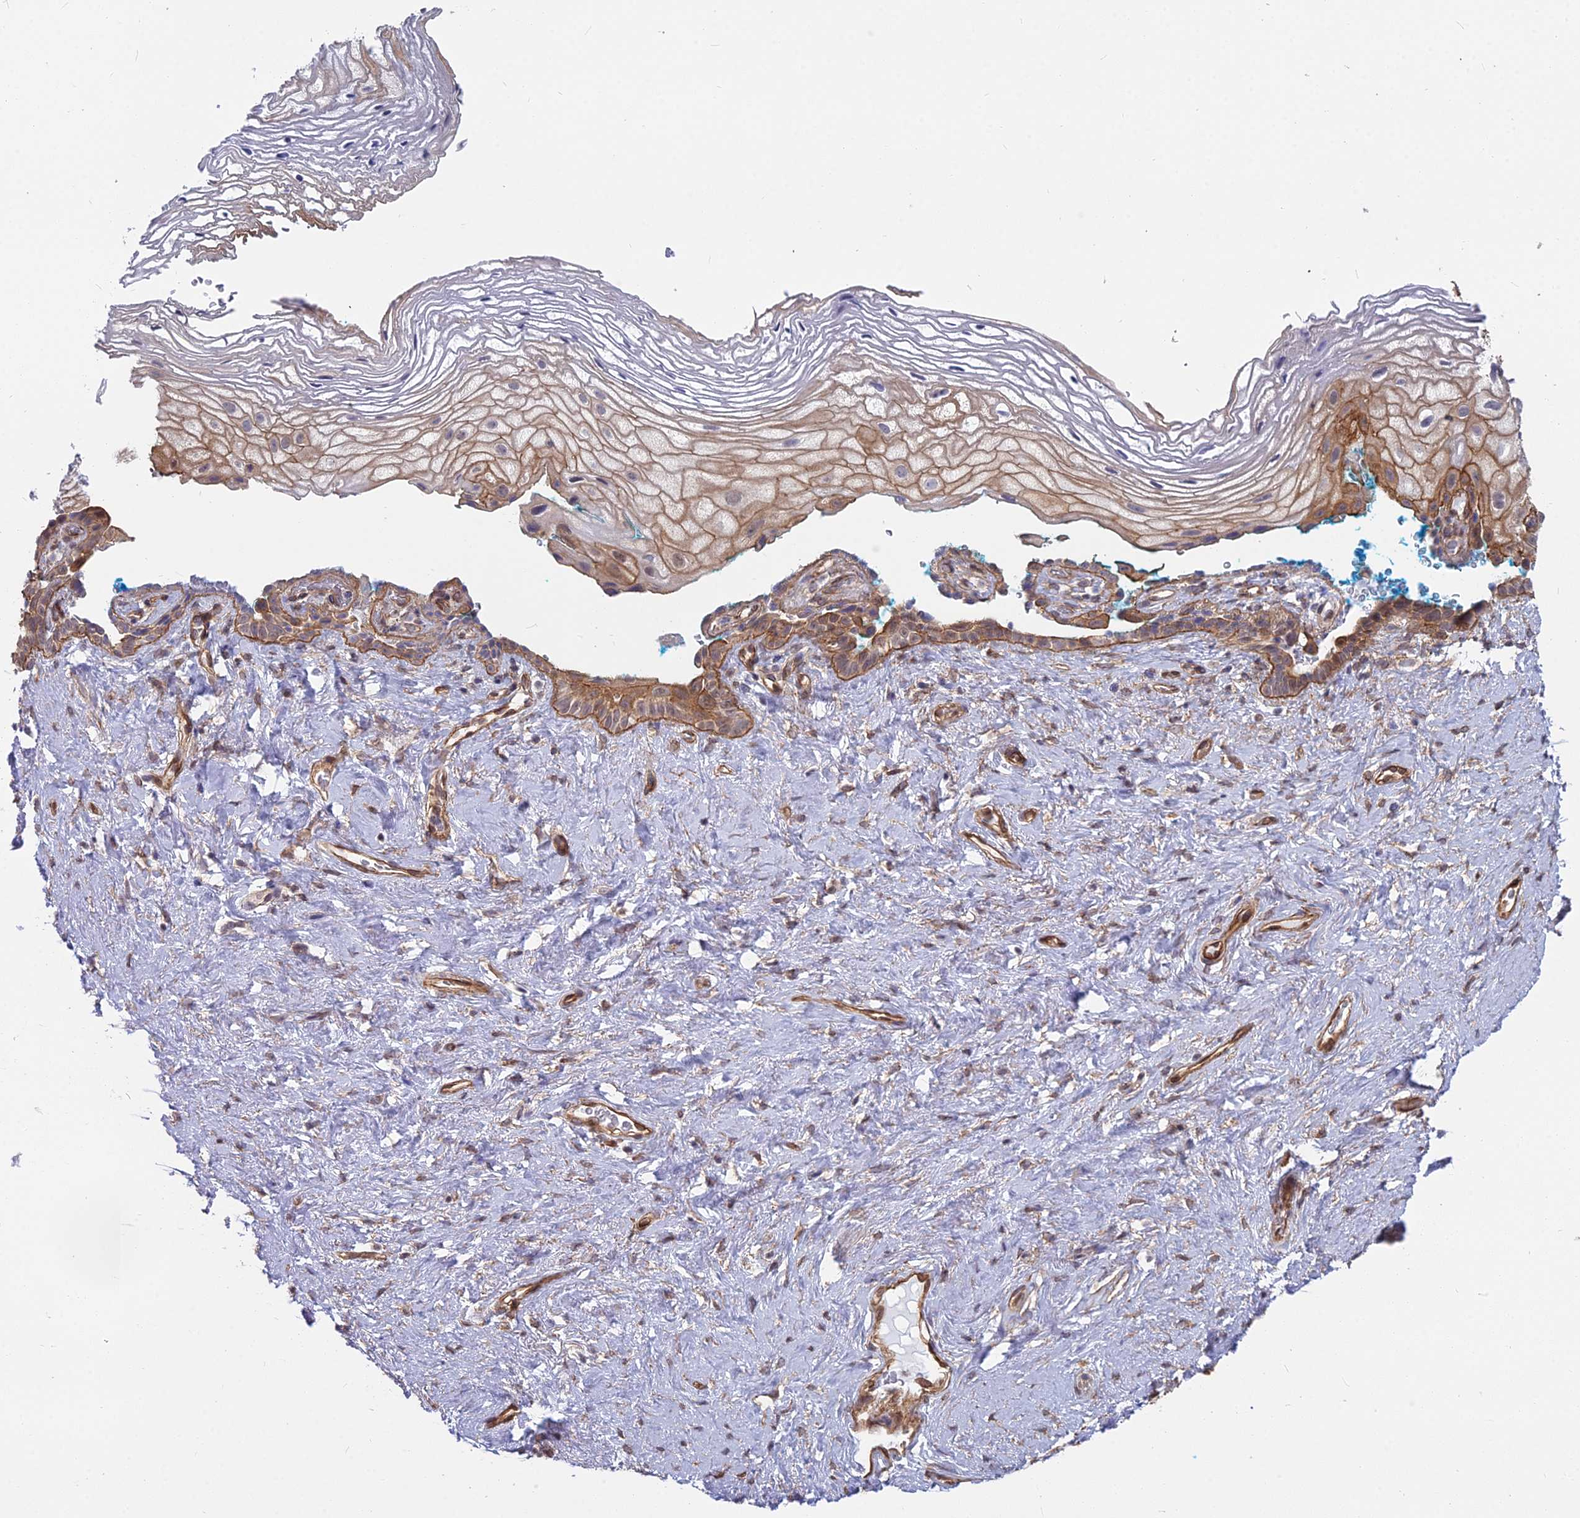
{"staining": {"intensity": "moderate", "quantity": ">75%", "location": "cytoplasmic/membranous,nuclear"}, "tissue": "vagina", "cell_type": "Squamous epithelial cells", "image_type": "normal", "snomed": [{"axis": "morphology", "description": "Normal tissue, NOS"}, {"axis": "morphology", "description": "Adenocarcinoma, NOS"}, {"axis": "topography", "description": "Rectum"}, {"axis": "topography", "description": "Vagina"}], "caption": "Benign vagina displays moderate cytoplasmic/membranous,nuclear expression in approximately >75% of squamous epithelial cells.", "gene": "YJU2", "patient": {"sex": "female", "age": 71}}